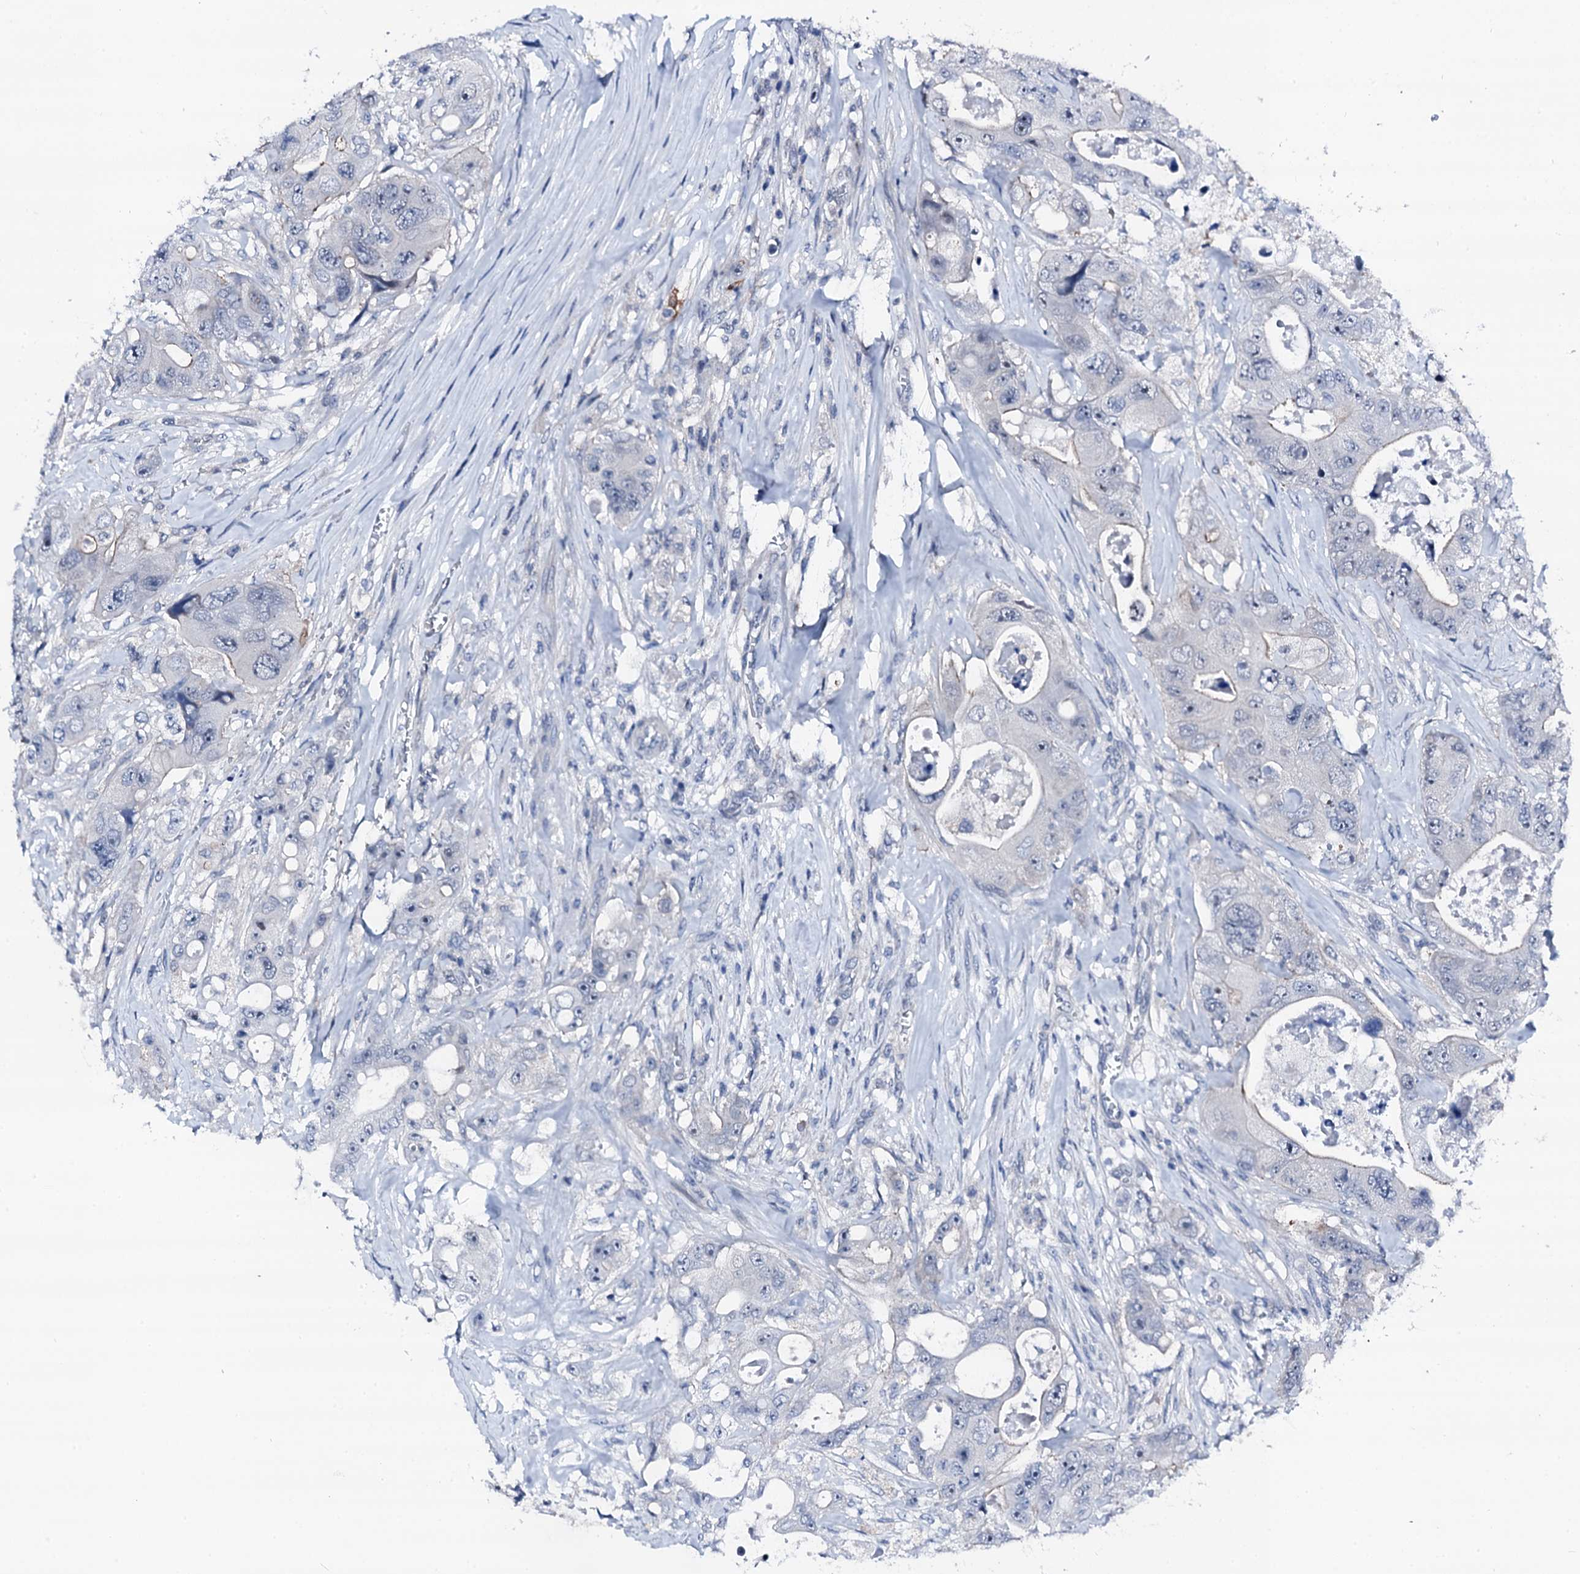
{"staining": {"intensity": "negative", "quantity": "none", "location": "none"}, "tissue": "colorectal cancer", "cell_type": "Tumor cells", "image_type": "cancer", "snomed": [{"axis": "morphology", "description": "Adenocarcinoma, NOS"}, {"axis": "topography", "description": "Colon"}], "caption": "Immunohistochemical staining of human colorectal adenocarcinoma shows no significant positivity in tumor cells.", "gene": "TRAFD1", "patient": {"sex": "female", "age": 46}}